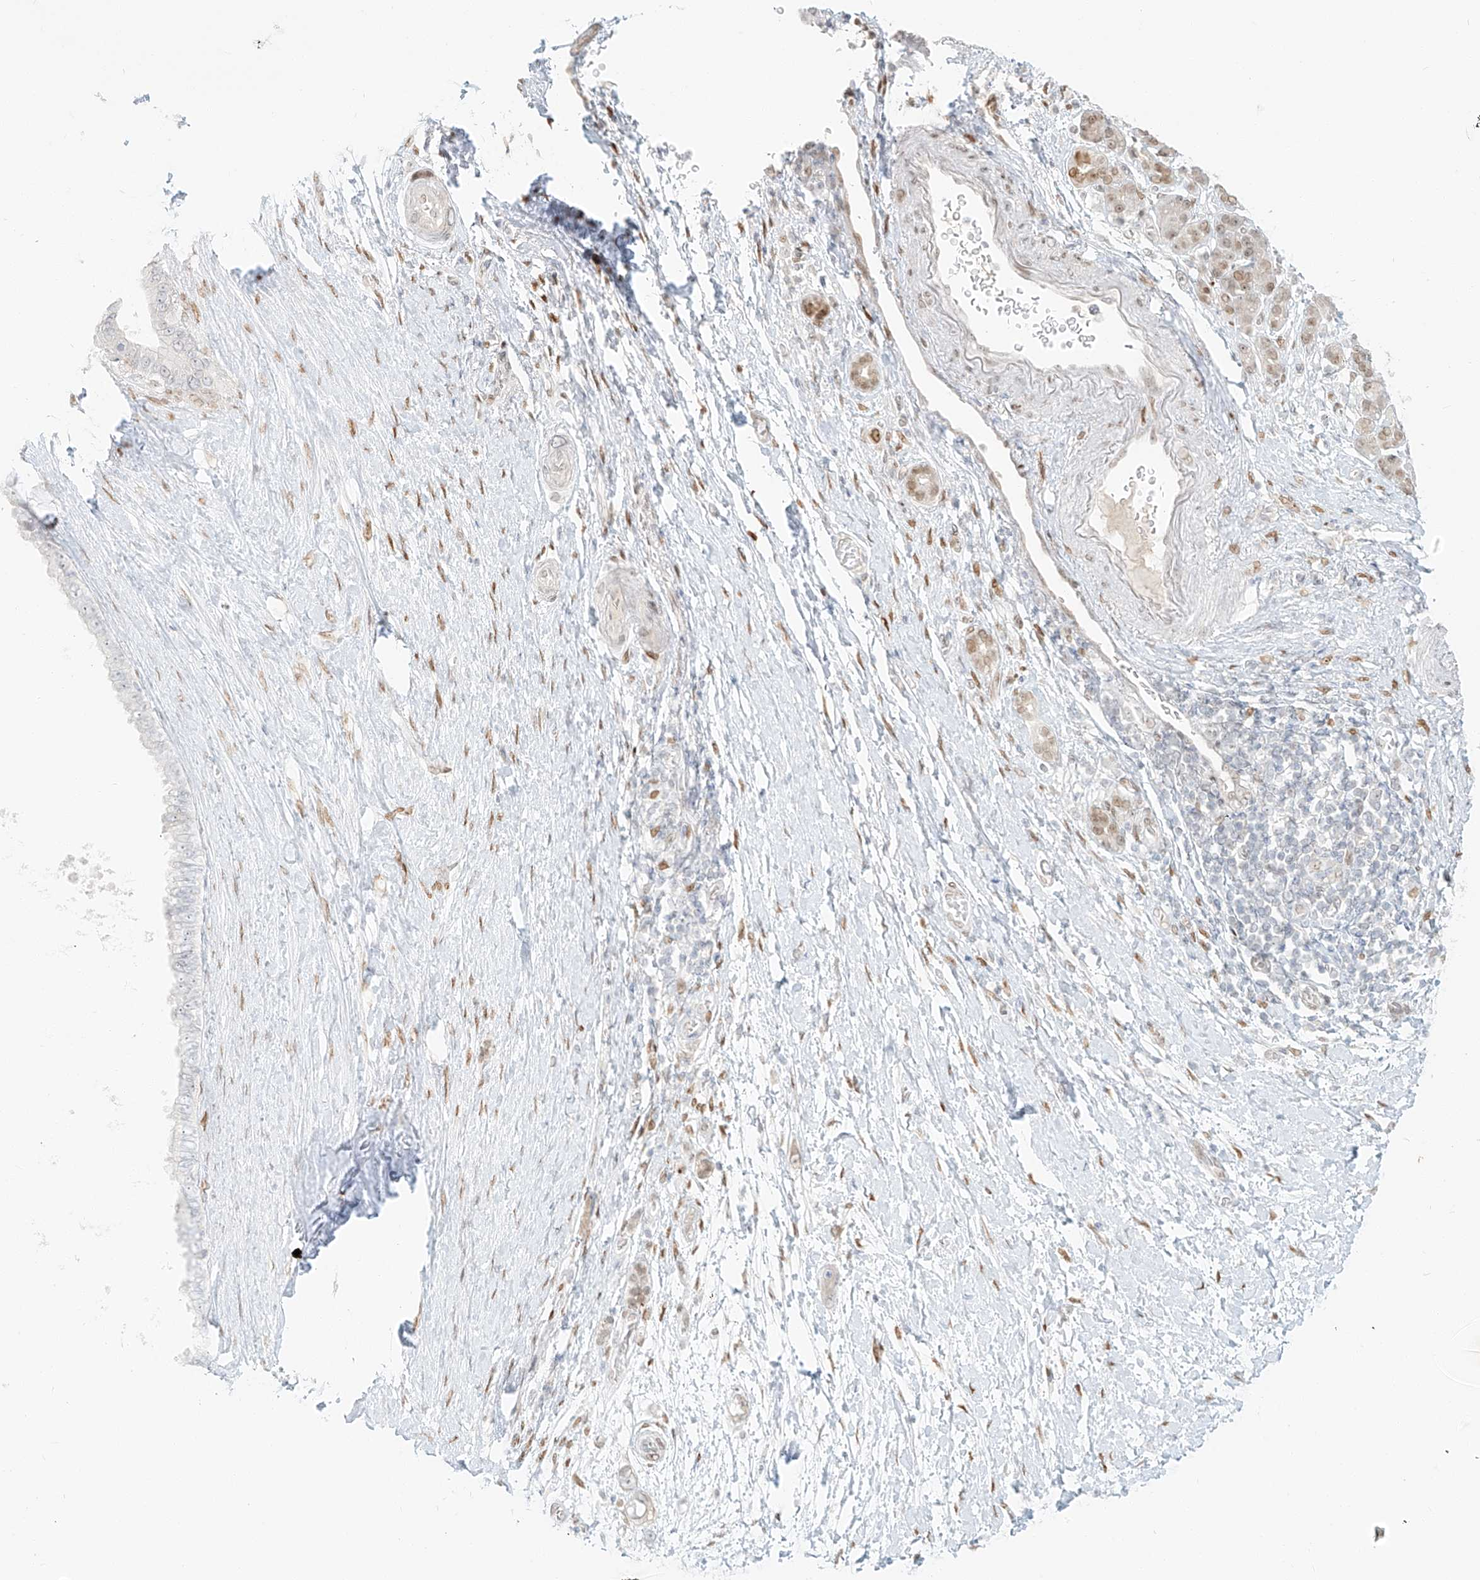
{"staining": {"intensity": "weak", "quantity": "<25%", "location": "nuclear"}, "tissue": "pancreatic cancer", "cell_type": "Tumor cells", "image_type": "cancer", "snomed": [{"axis": "morphology", "description": "Adenocarcinoma, NOS"}, {"axis": "topography", "description": "Pancreas"}], "caption": "The micrograph demonstrates no staining of tumor cells in pancreatic cancer.", "gene": "ZNF774", "patient": {"sex": "female", "age": 72}}